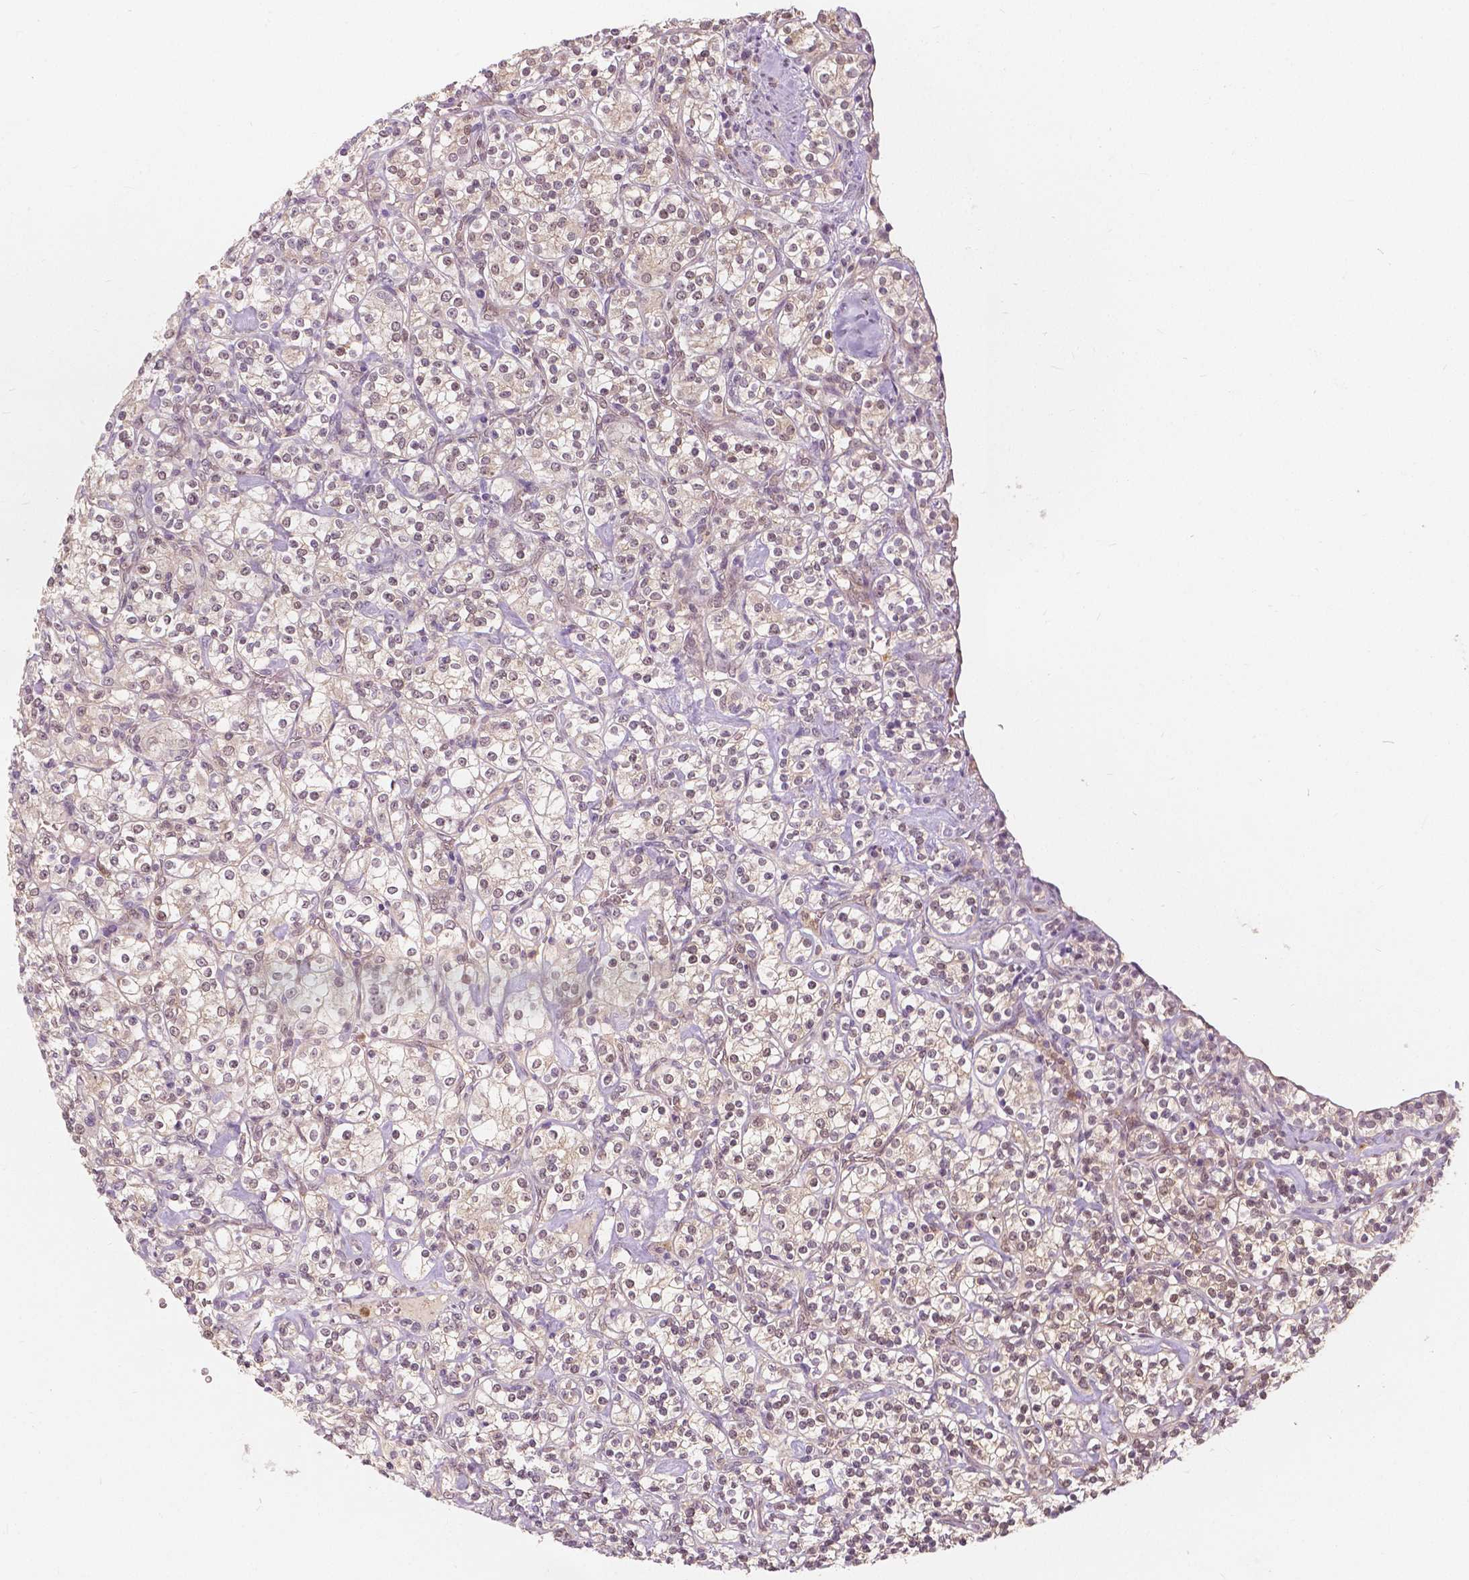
{"staining": {"intensity": "weak", "quantity": "25%-75%", "location": "nuclear"}, "tissue": "renal cancer", "cell_type": "Tumor cells", "image_type": "cancer", "snomed": [{"axis": "morphology", "description": "Adenocarcinoma, NOS"}, {"axis": "topography", "description": "Kidney"}], "caption": "Immunohistochemistry (DAB (3,3'-diaminobenzidine)) staining of adenocarcinoma (renal) reveals weak nuclear protein expression in approximately 25%-75% of tumor cells.", "gene": "NAPRT", "patient": {"sex": "male", "age": 77}}